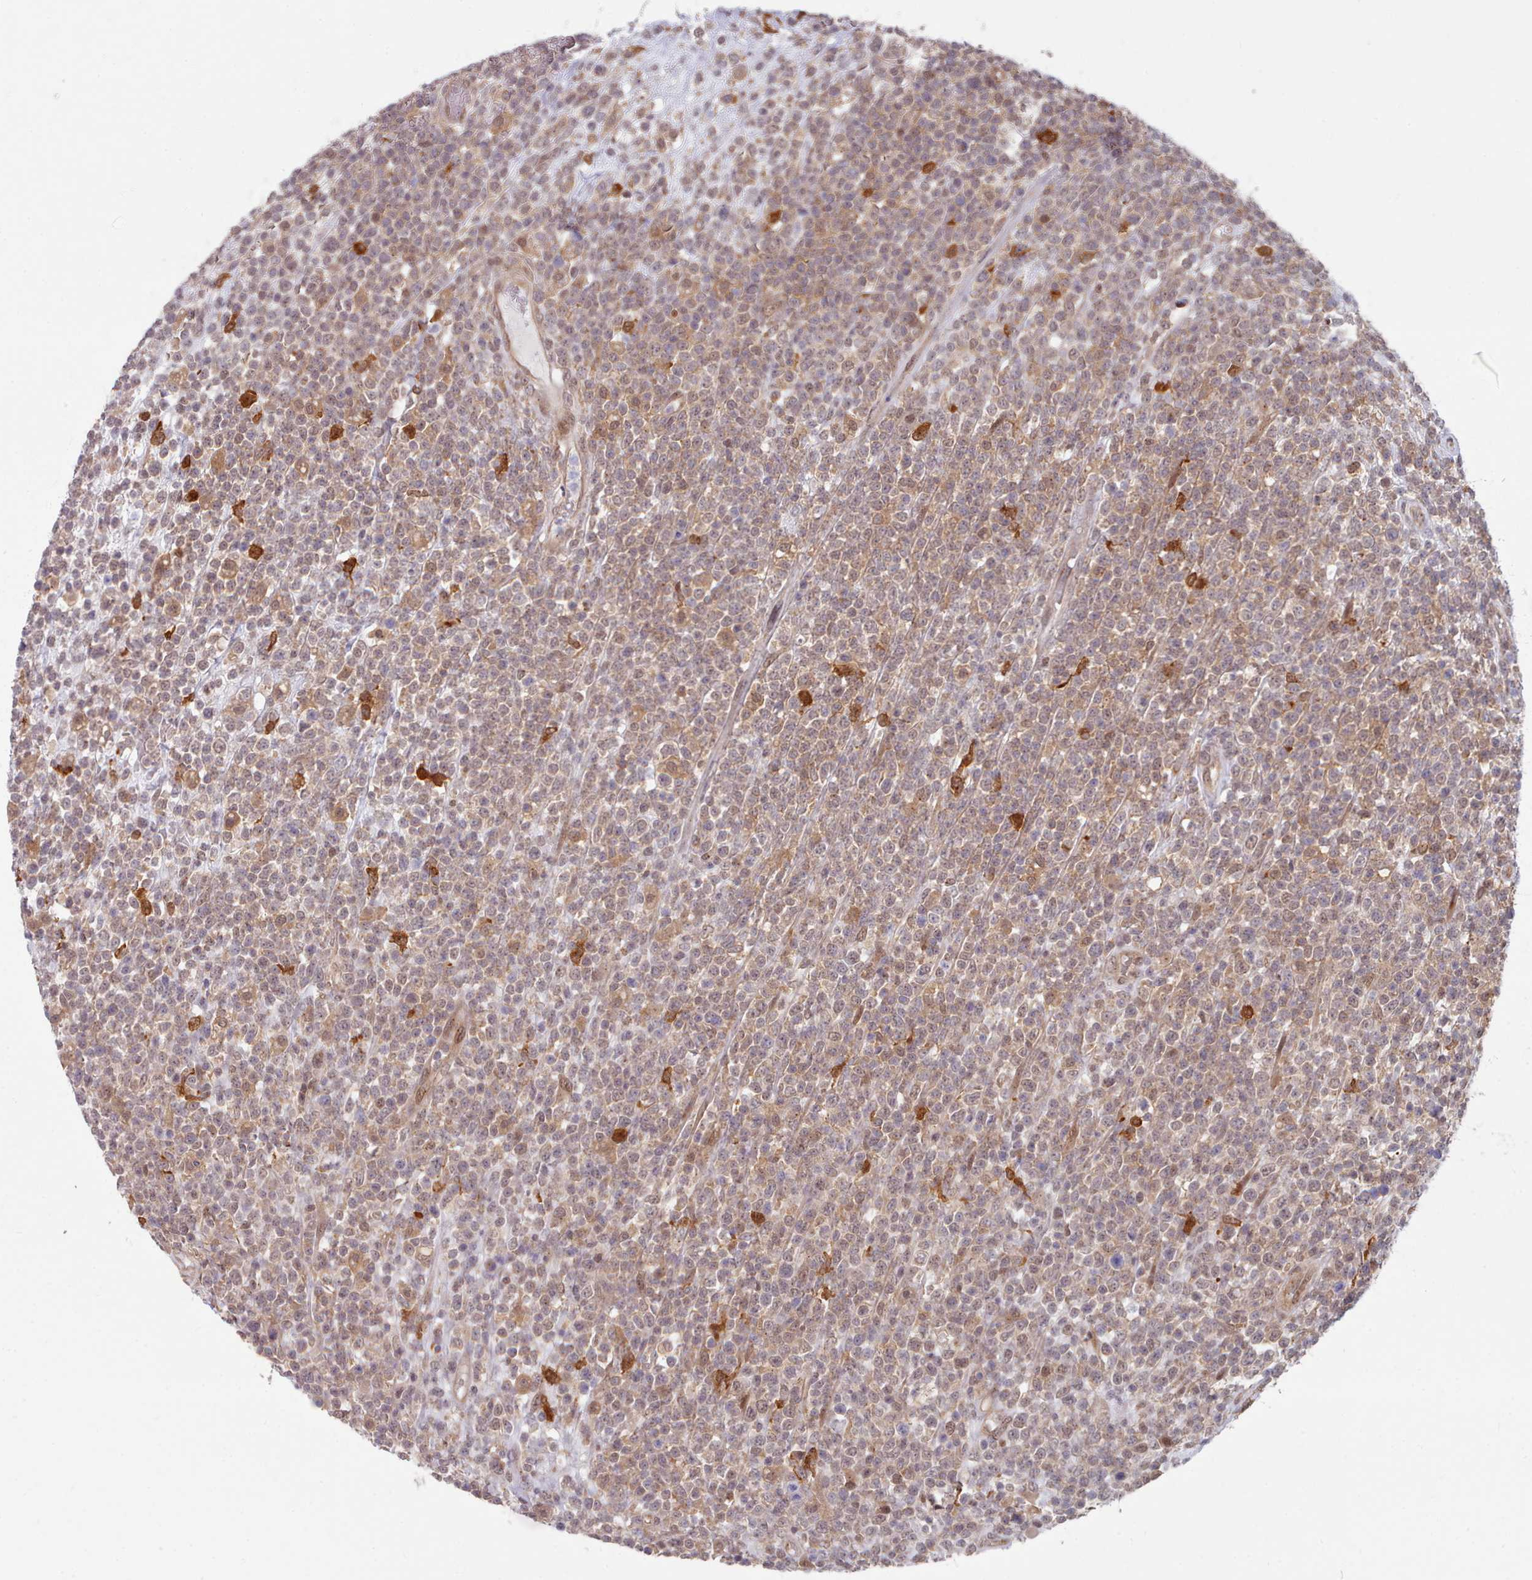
{"staining": {"intensity": "weak", "quantity": ">75%", "location": "cytoplasmic/membranous,nuclear"}, "tissue": "lymphoma", "cell_type": "Tumor cells", "image_type": "cancer", "snomed": [{"axis": "morphology", "description": "Malignant lymphoma, non-Hodgkin's type, High grade"}, {"axis": "topography", "description": "Colon"}], "caption": "The immunohistochemical stain highlights weak cytoplasmic/membranous and nuclear positivity in tumor cells of lymphoma tissue. The protein is stained brown, and the nuclei are stained in blue (DAB IHC with brightfield microscopy, high magnification).", "gene": "CES3", "patient": {"sex": "female", "age": 53}}